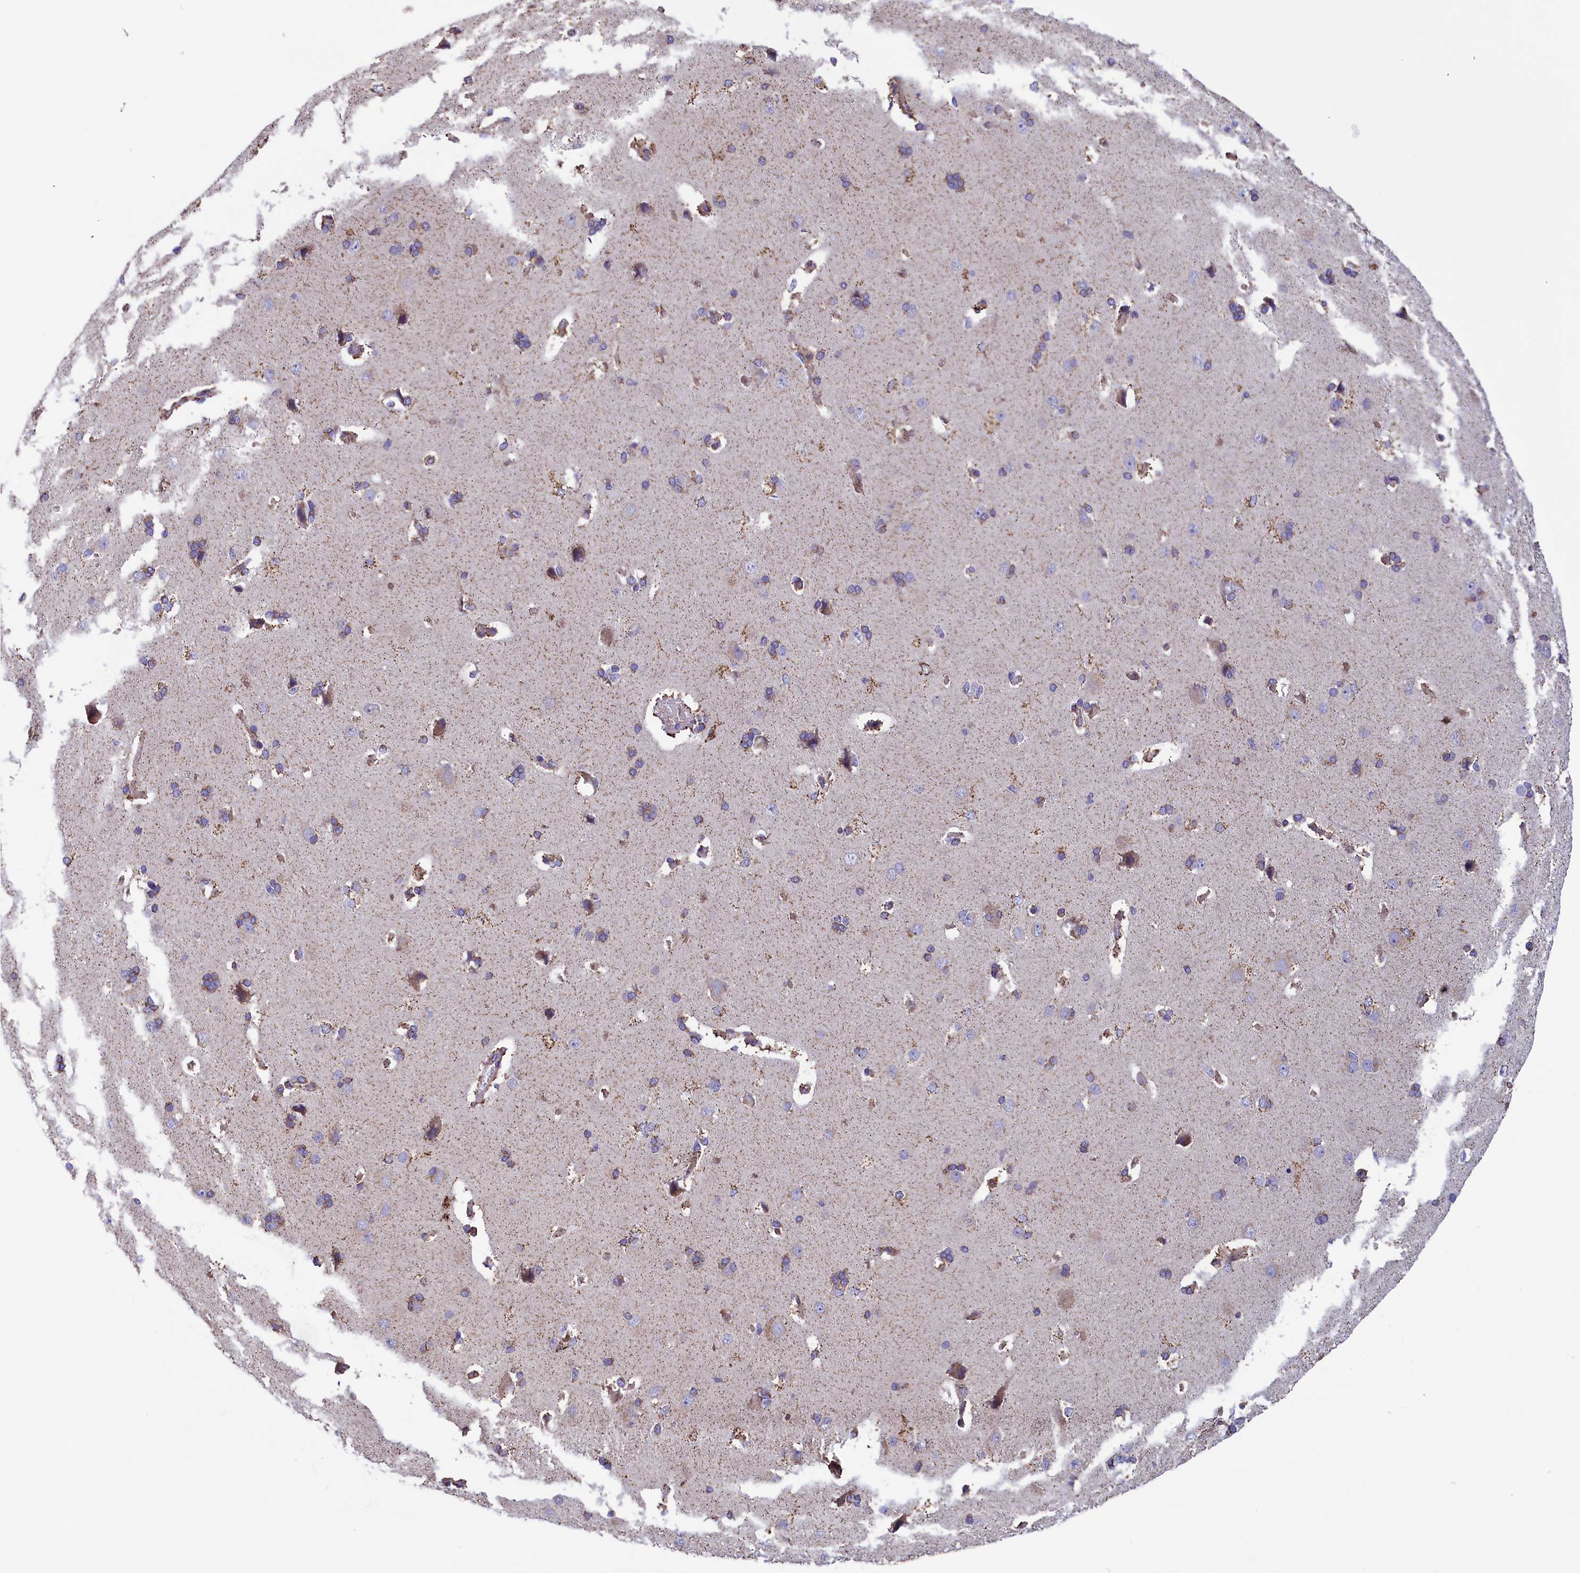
{"staining": {"intensity": "weak", "quantity": "25%-75%", "location": "cytoplasmic/membranous"}, "tissue": "cerebral cortex", "cell_type": "Endothelial cells", "image_type": "normal", "snomed": [{"axis": "morphology", "description": "Normal tissue, NOS"}, {"axis": "topography", "description": "Cerebral cortex"}], "caption": "The micrograph reveals staining of benign cerebral cortex, revealing weak cytoplasmic/membranous protein staining (brown color) within endothelial cells.", "gene": "GATB", "patient": {"sex": "male", "age": 62}}